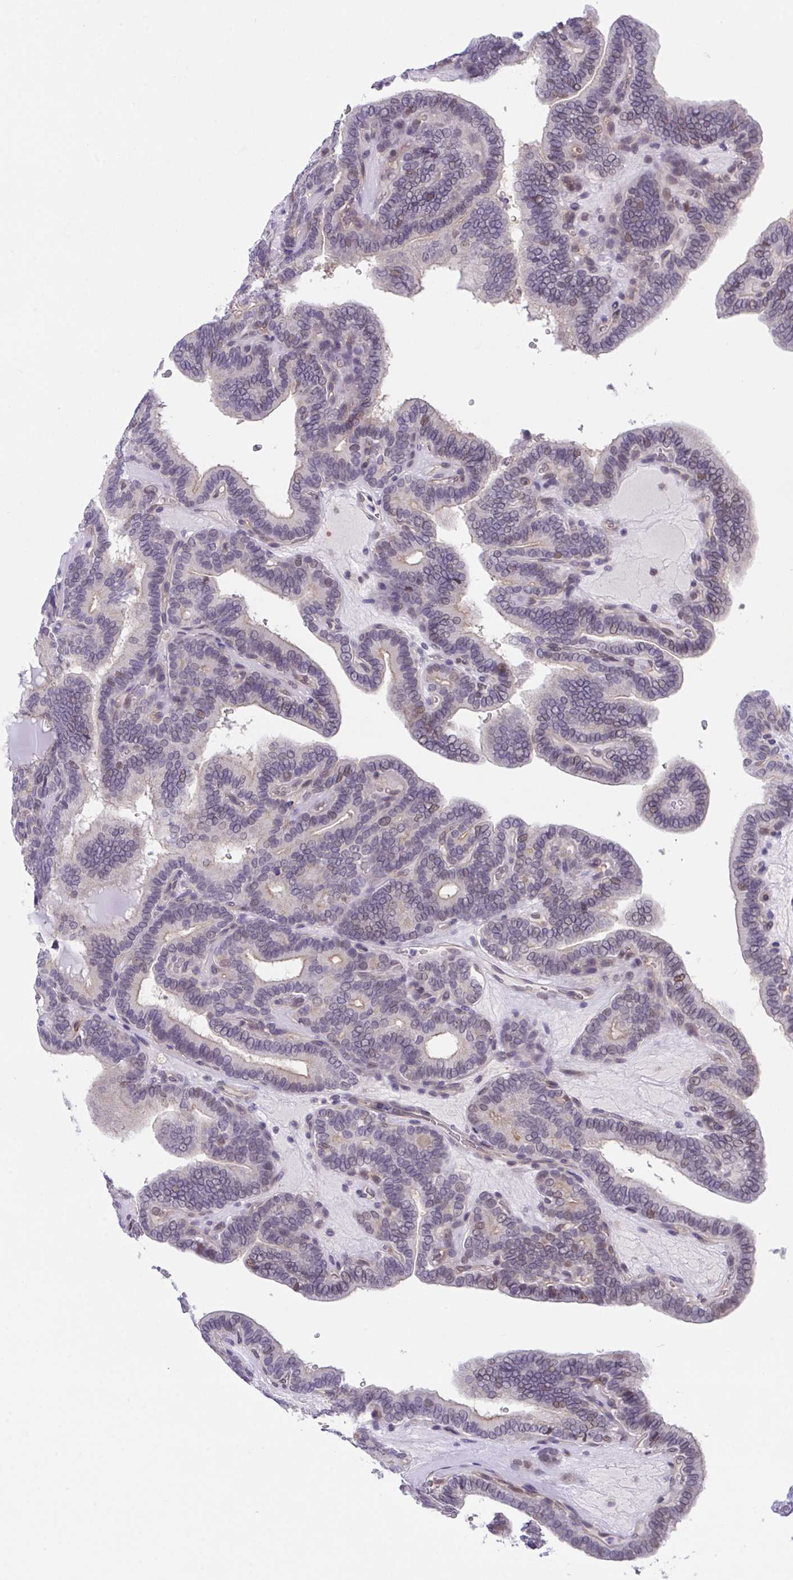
{"staining": {"intensity": "weak", "quantity": "<25%", "location": "nuclear"}, "tissue": "thyroid cancer", "cell_type": "Tumor cells", "image_type": "cancer", "snomed": [{"axis": "morphology", "description": "Papillary adenocarcinoma, NOS"}, {"axis": "topography", "description": "Thyroid gland"}], "caption": "High power microscopy micrograph of an IHC histopathology image of thyroid cancer, revealing no significant staining in tumor cells. Brightfield microscopy of immunohistochemistry (IHC) stained with DAB (brown) and hematoxylin (blue), captured at high magnification.", "gene": "ZNF444", "patient": {"sex": "female", "age": 21}}